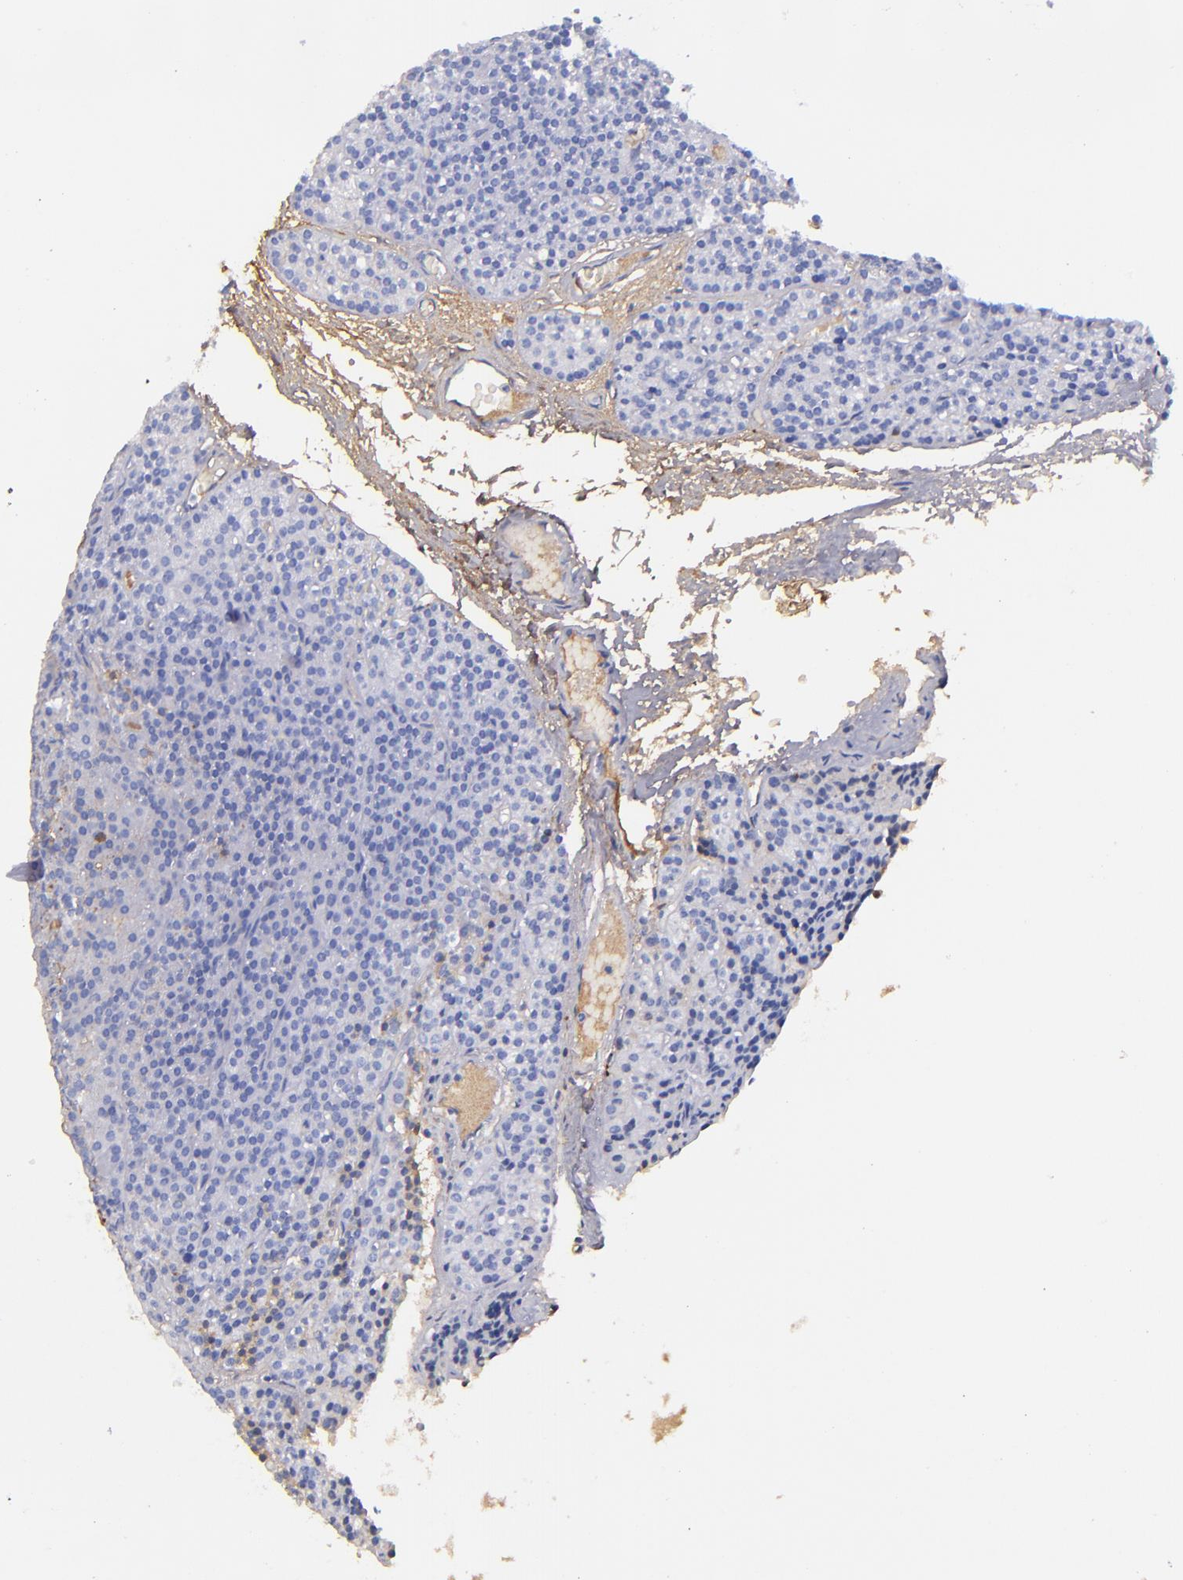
{"staining": {"intensity": "weak", "quantity": ">75%", "location": "cytoplasmic/membranous"}, "tissue": "parathyroid gland", "cell_type": "Glandular cells", "image_type": "normal", "snomed": [{"axis": "morphology", "description": "Normal tissue, NOS"}, {"axis": "topography", "description": "Parathyroid gland"}], "caption": "About >75% of glandular cells in unremarkable human parathyroid gland reveal weak cytoplasmic/membranous protein positivity as visualized by brown immunohistochemical staining.", "gene": "KNG1", "patient": {"sex": "male", "age": 57}}